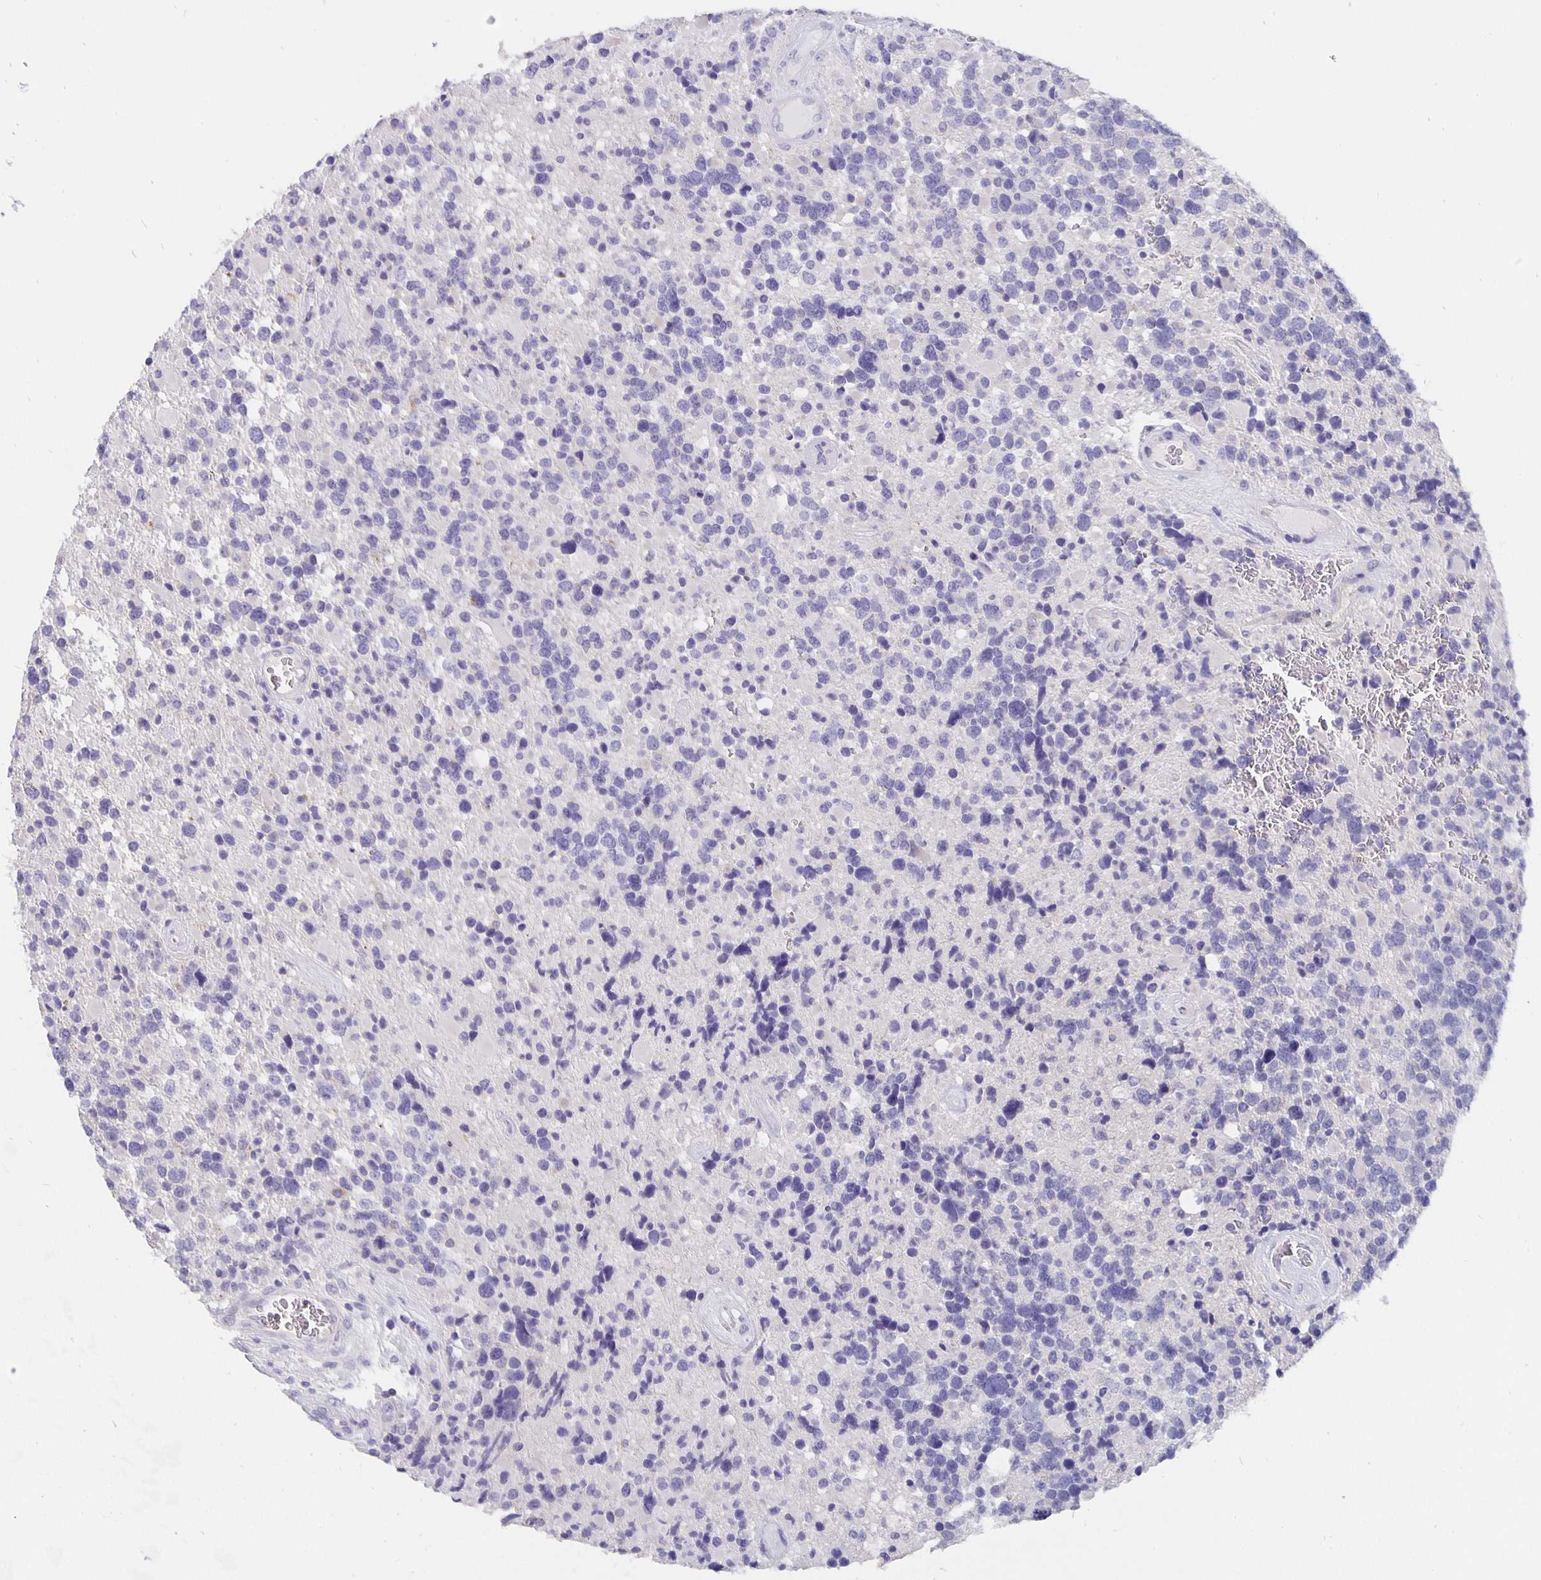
{"staining": {"intensity": "negative", "quantity": "none", "location": "none"}, "tissue": "glioma", "cell_type": "Tumor cells", "image_type": "cancer", "snomed": [{"axis": "morphology", "description": "Glioma, malignant, High grade"}, {"axis": "topography", "description": "Brain"}], "caption": "Protein analysis of high-grade glioma (malignant) demonstrates no significant staining in tumor cells.", "gene": "CFAP74", "patient": {"sex": "female", "age": 40}}